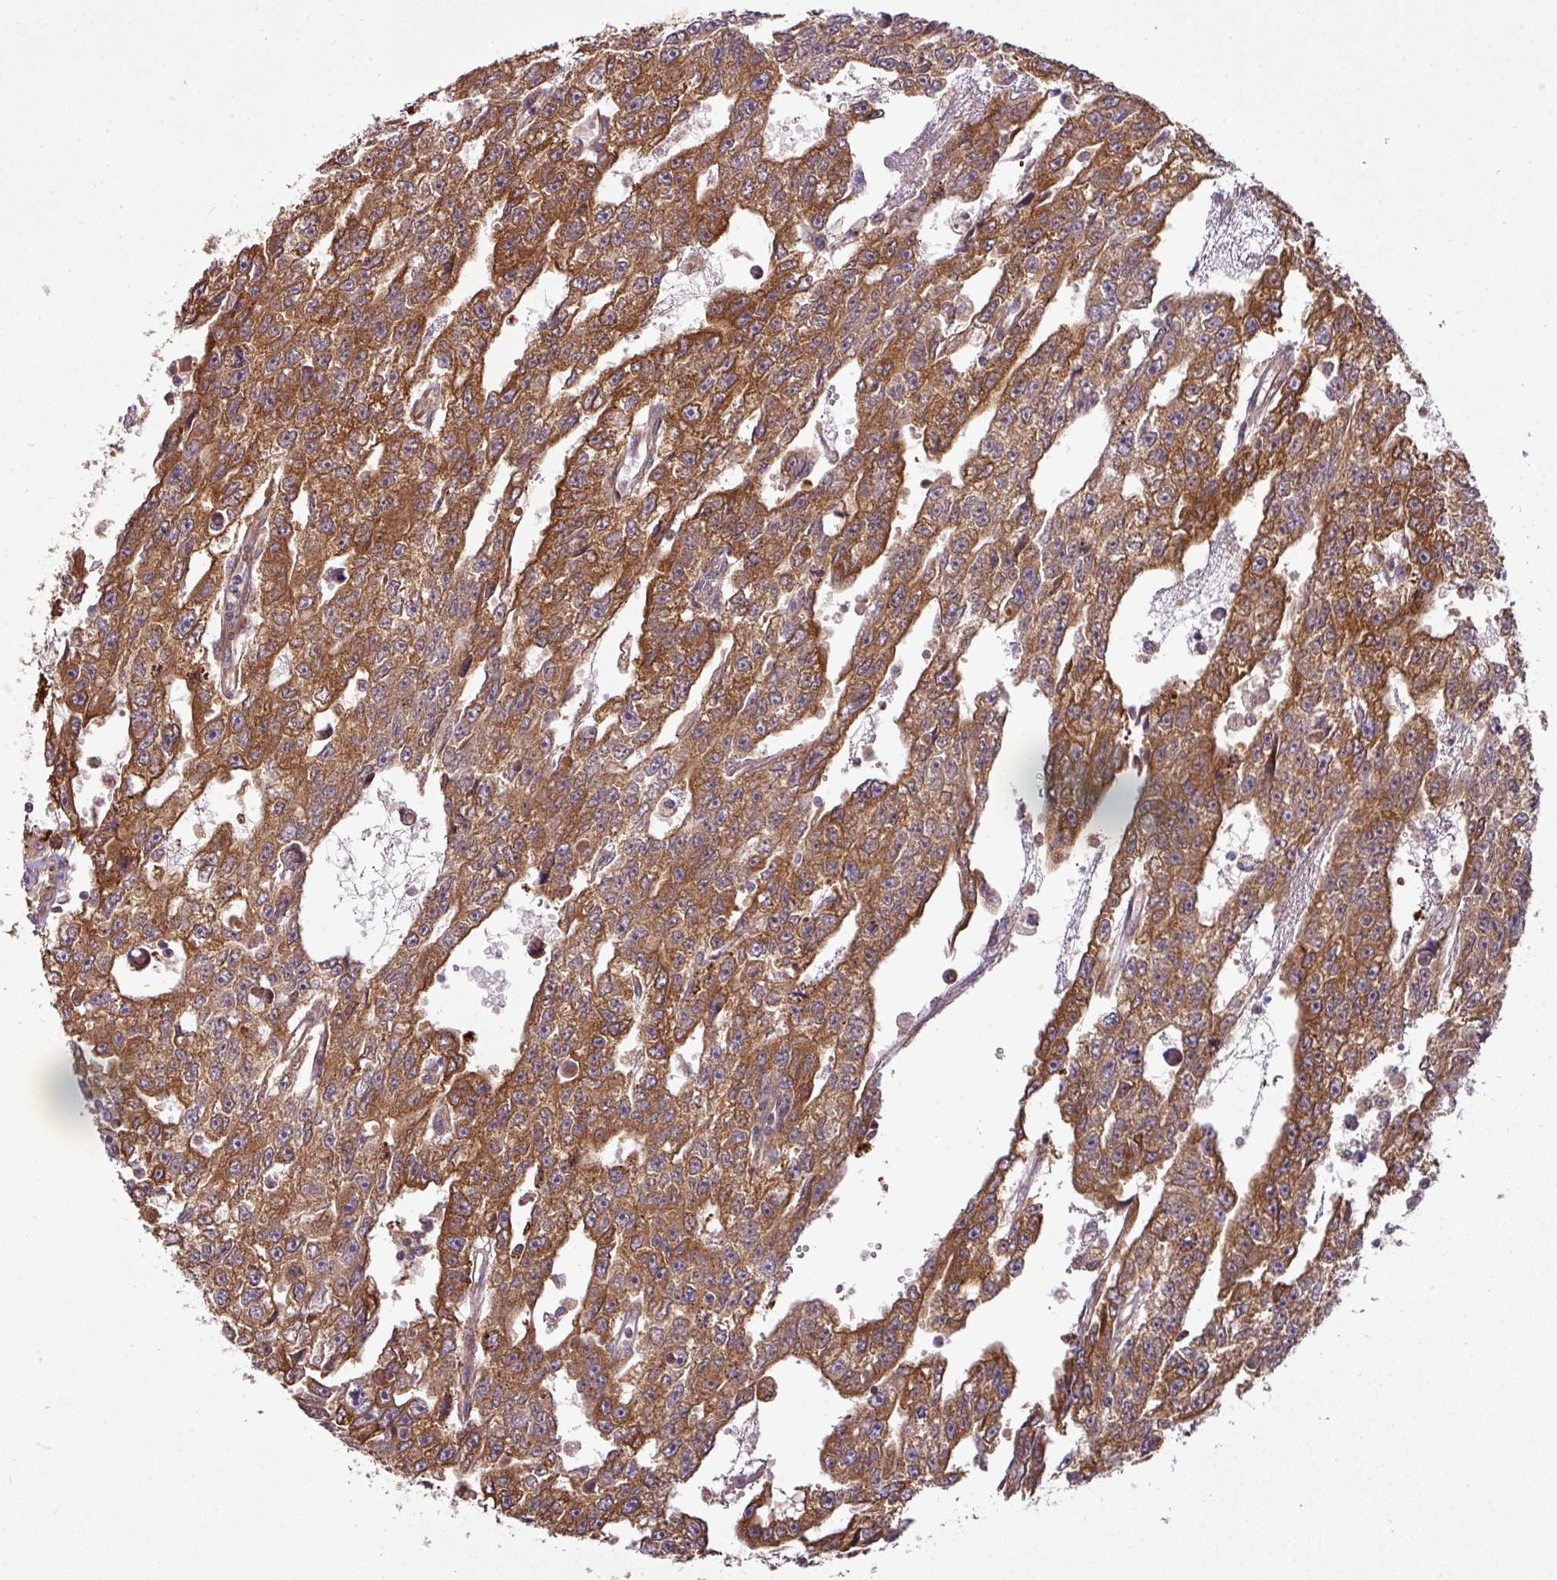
{"staining": {"intensity": "strong", "quantity": ">75%", "location": "cytoplasmic/membranous"}, "tissue": "testis cancer", "cell_type": "Tumor cells", "image_type": "cancer", "snomed": [{"axis": "morphology", "description": "Carcinoma, Embryonal, NOS"}, {"axis": "topography", "description": "Testis"}], "caption": "Protein analysis of testis cancer tissue reveals strong cytoplasmic/membranous staining in approximately >75% of tumor cells.", "gene": "GALP", "patient": {"sex": "male", "age": 20}}